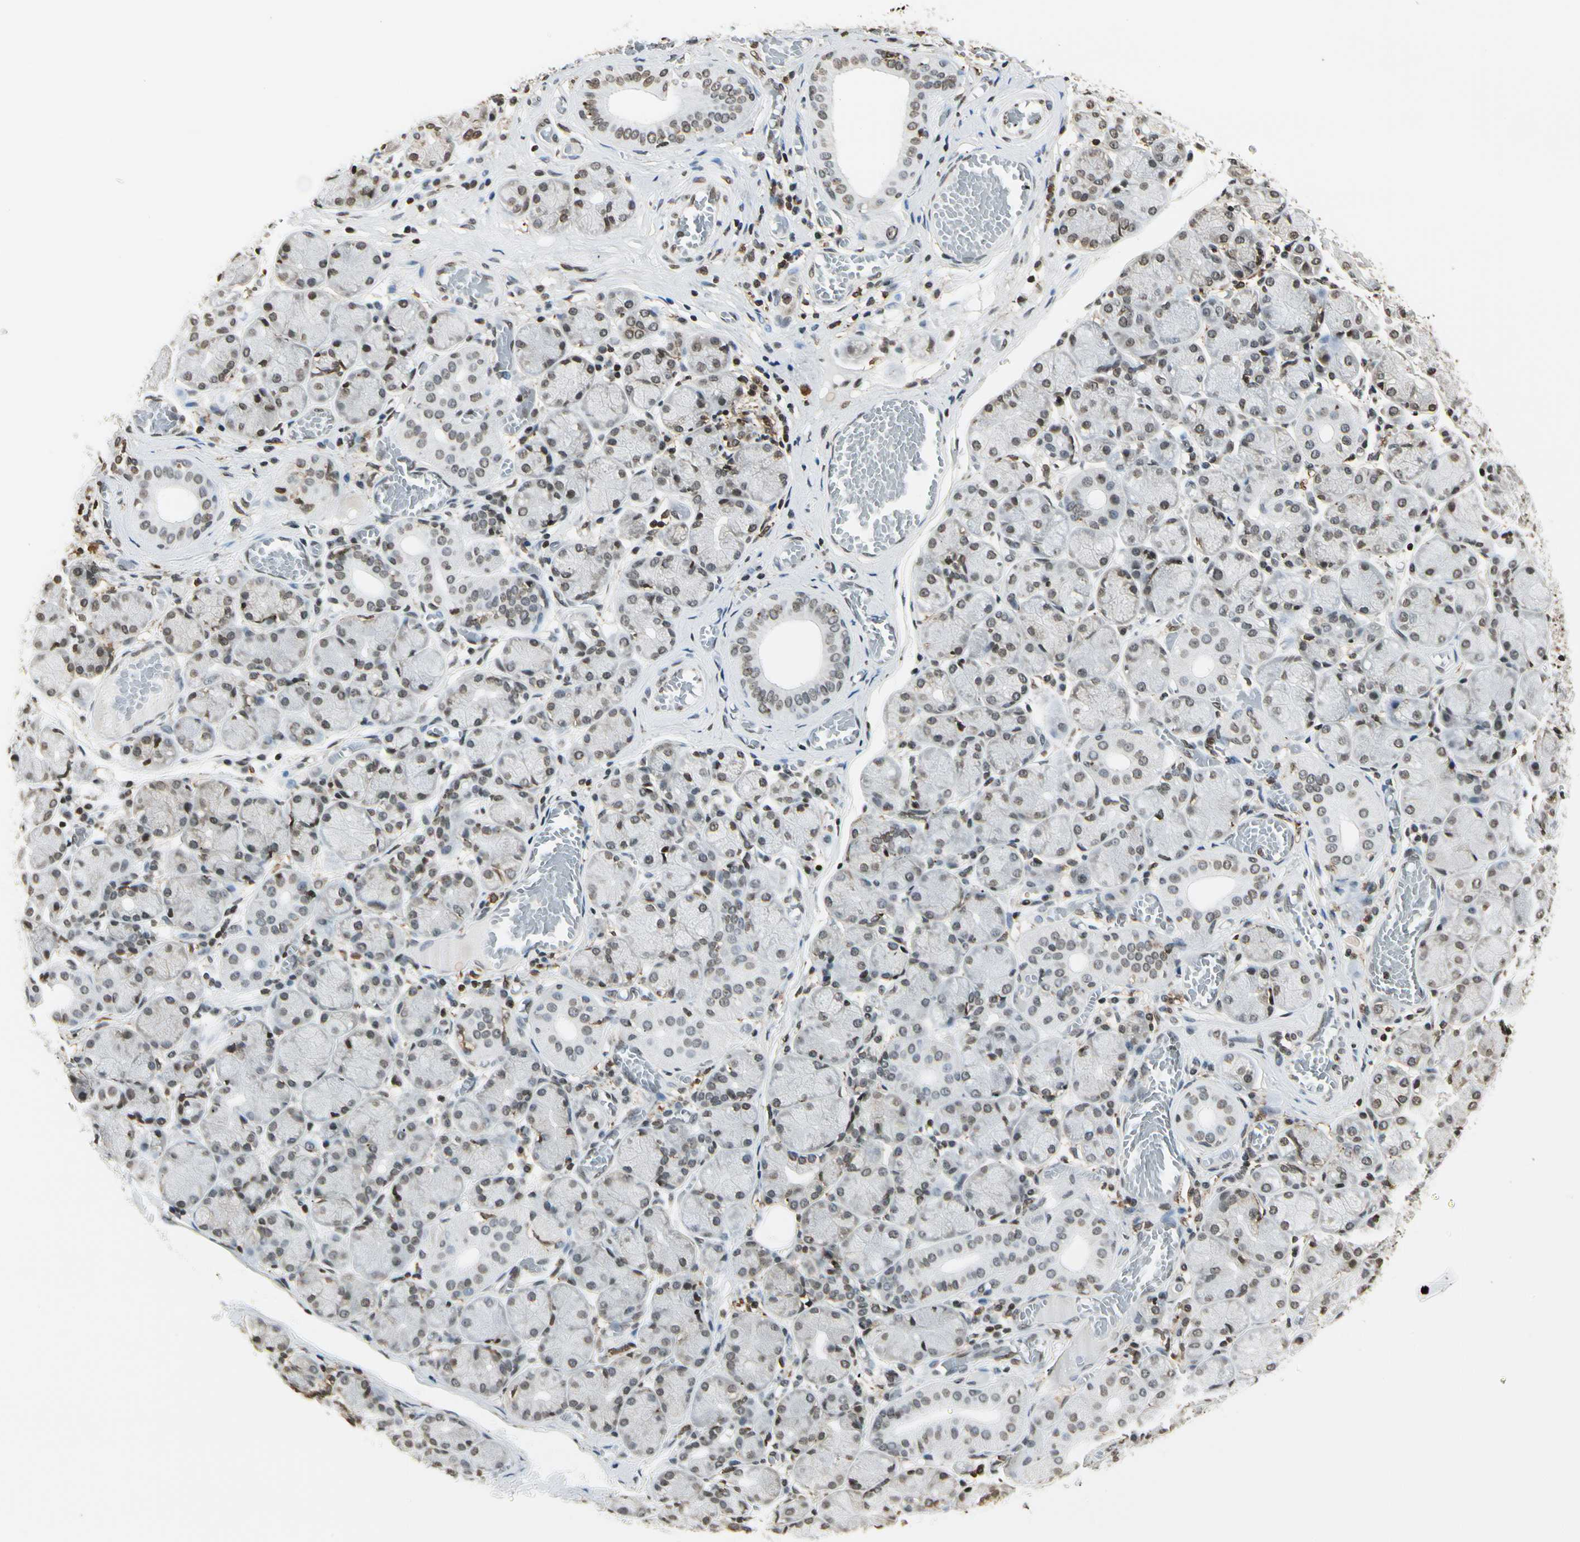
{"staining": {"intensity": "weak", "quantity": "25%-75%", "location": "nuclear"}, "tissue": "salivary gland", "cell_type": "Glandular cells", "image_type": "normal", "snomed": [{"axis": "morphology", "description": "Normal tissue, NOS"}, {"axis": "topography", "description": "Salivary gland"}], "caption": "Protein staining by immunohistochemistry displays weak nuclear expression in about 25%-75% of glandular cells in normal salivary gland. Using DAB (brown) and hematoxylin (blue) stains, captured at high magnification using brightfield microscopy.", "gene": "FER", "patient": {"sex": "female", "age": 24}}